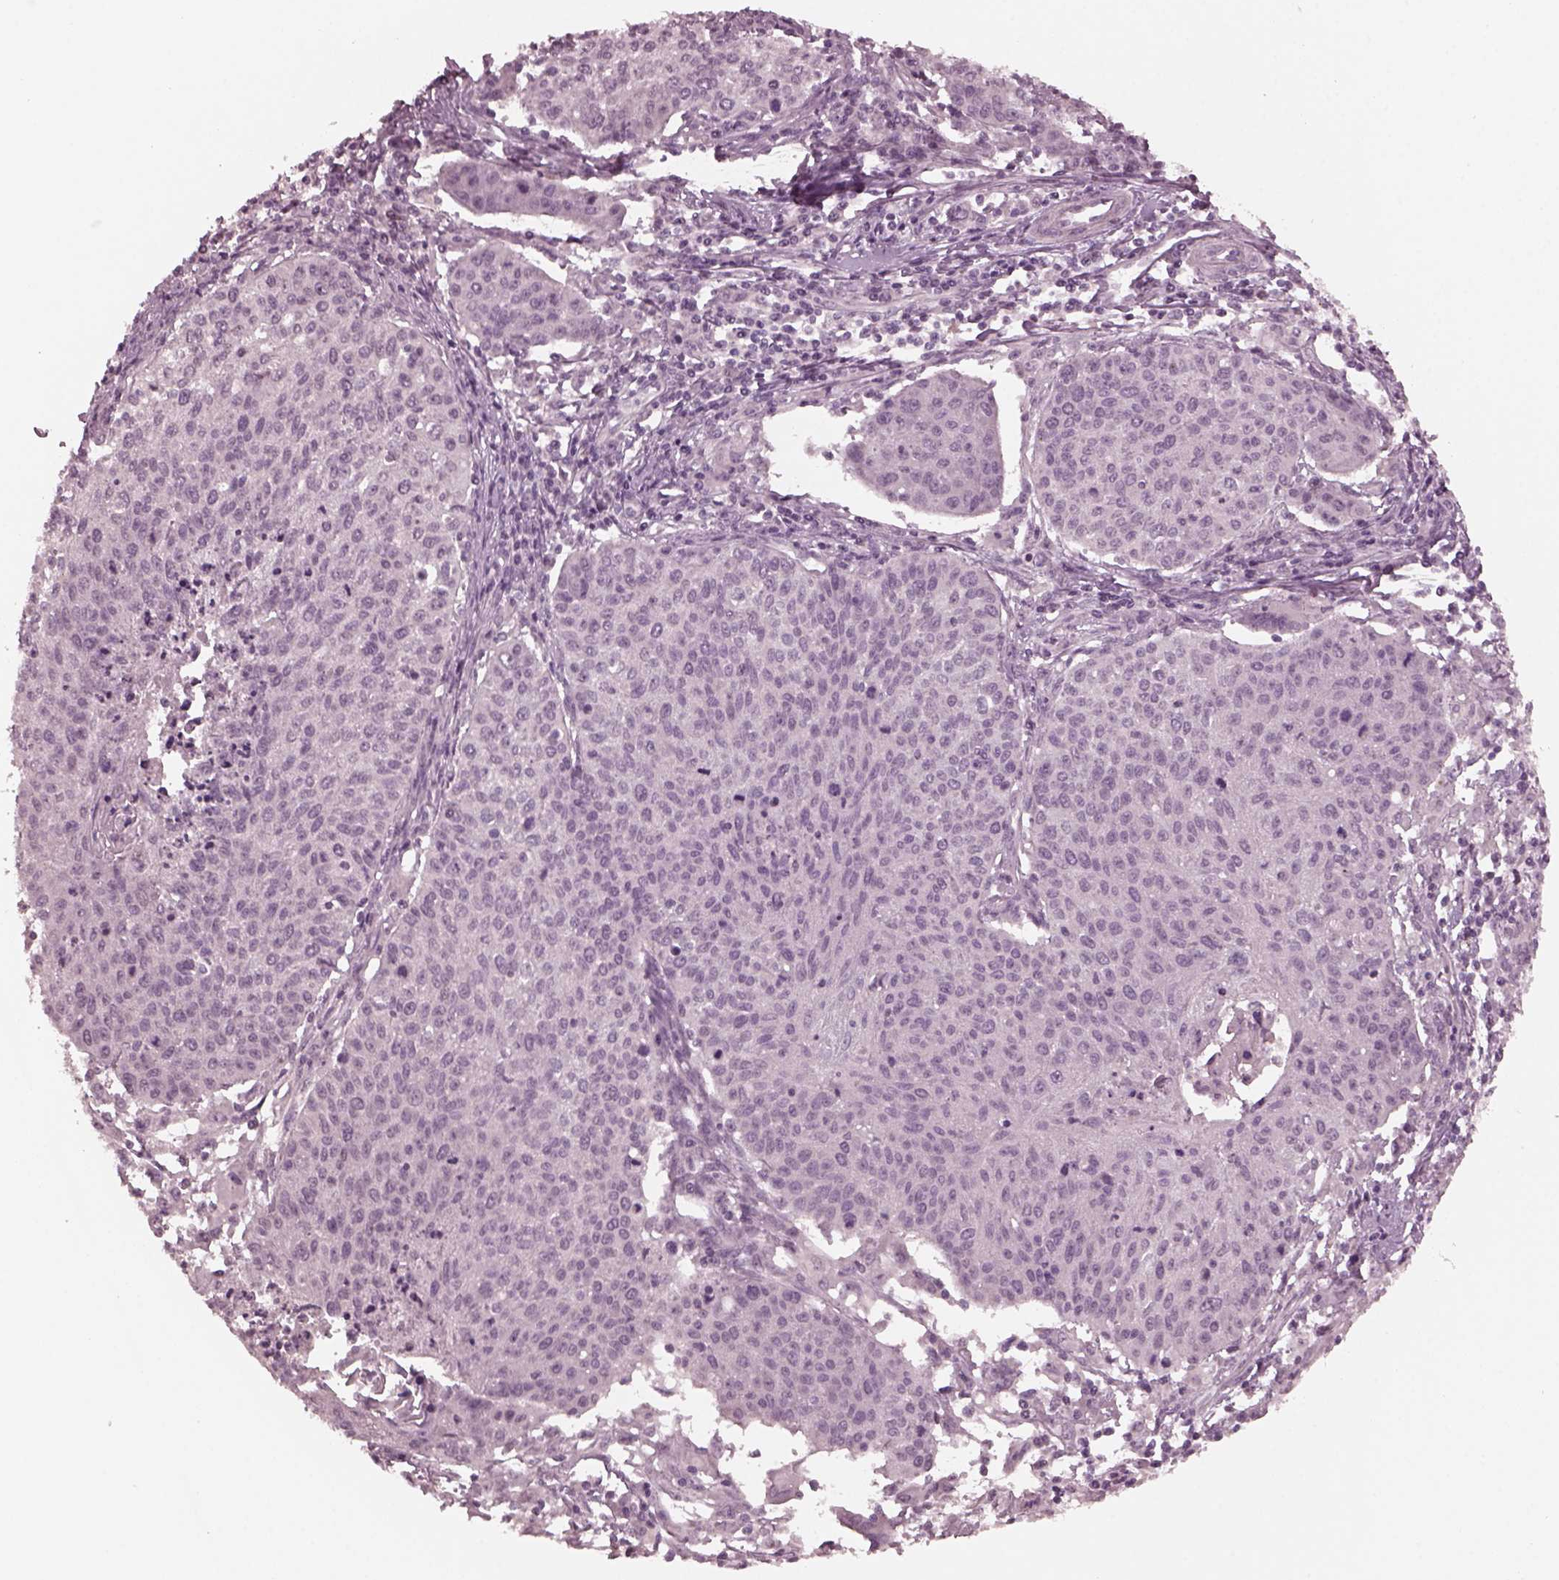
{"staining": {"intensity": "negative", "quantity": "none", "location": "none"}, "tissue": "cervical cancer", "cell_type": "Tumor cells", "image_type": "cancer", "snomed": [{"axis": "morphology", "description": "Squamous cell carcinoma, NOS"}, {"axis": "topography", "description": "Cervix"}], "caption": "Photomicrograph shows no protein expression in tumor cells of cervical cancer tissue.", "gene": "RGS7", "patient": {"sex": "female", "age": 38}}